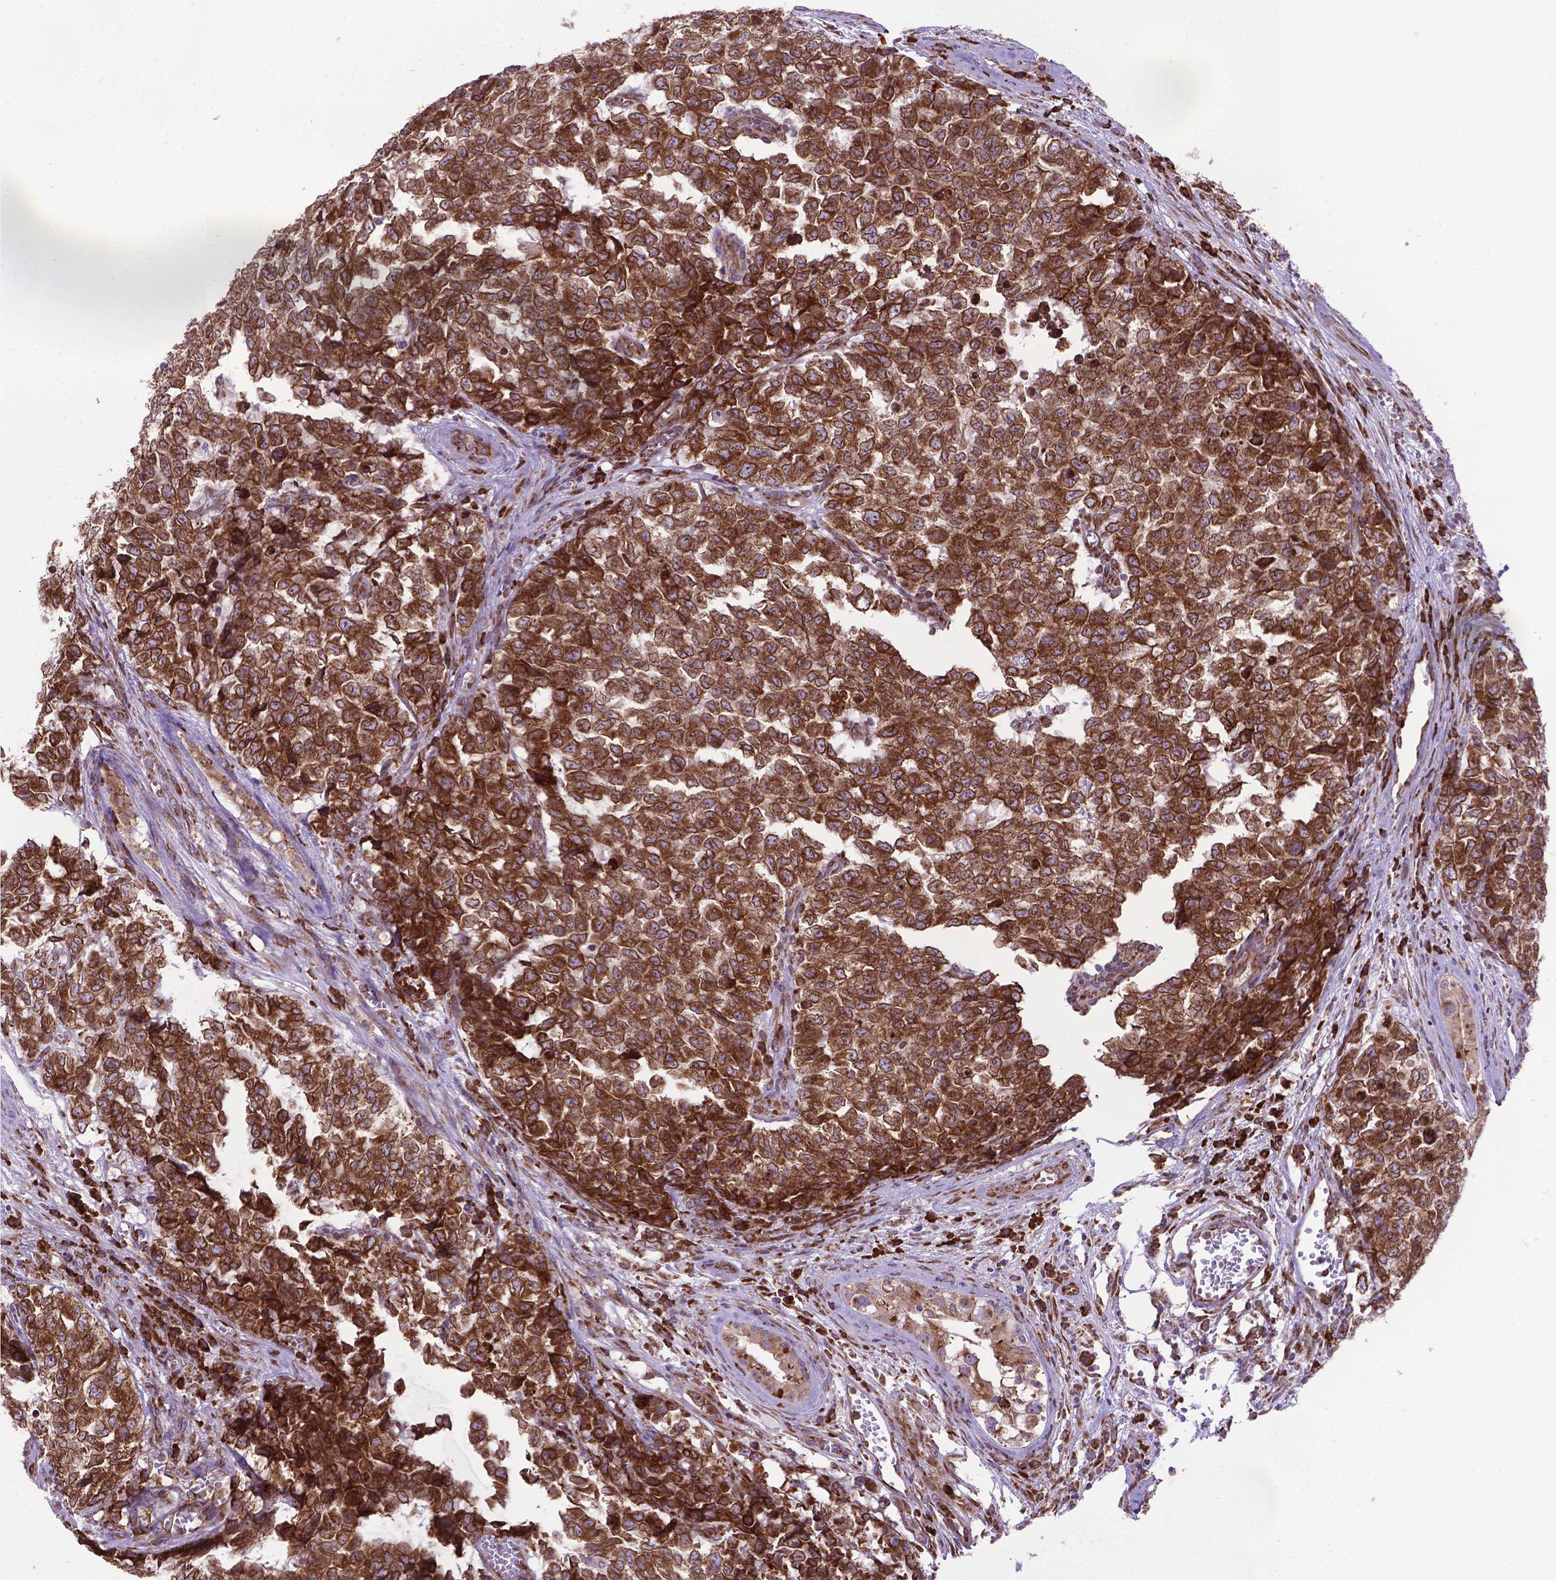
{"staining": {"intensity": "moderate", "quantity": ">75%", "location": "cytoplasmic/membranous"}, "tissue": "testis cancer", "cell_type": "Tumor cells", "image_type": "cancer", "snomed": [{"axis": "morphology", "description": "Carcinoma, Embryonal, NOS"}, {"axis": "topography", "description": "Testis"}], "caption": "Protein positivity by immunohistochemistry exhibits moderate cytoplasmic/membranous expression in about >75% of tumor cells in embryonal carcinoma (testis).", "gene": "WDR83OS", "patient": {"sex": "male", "age": 23}}